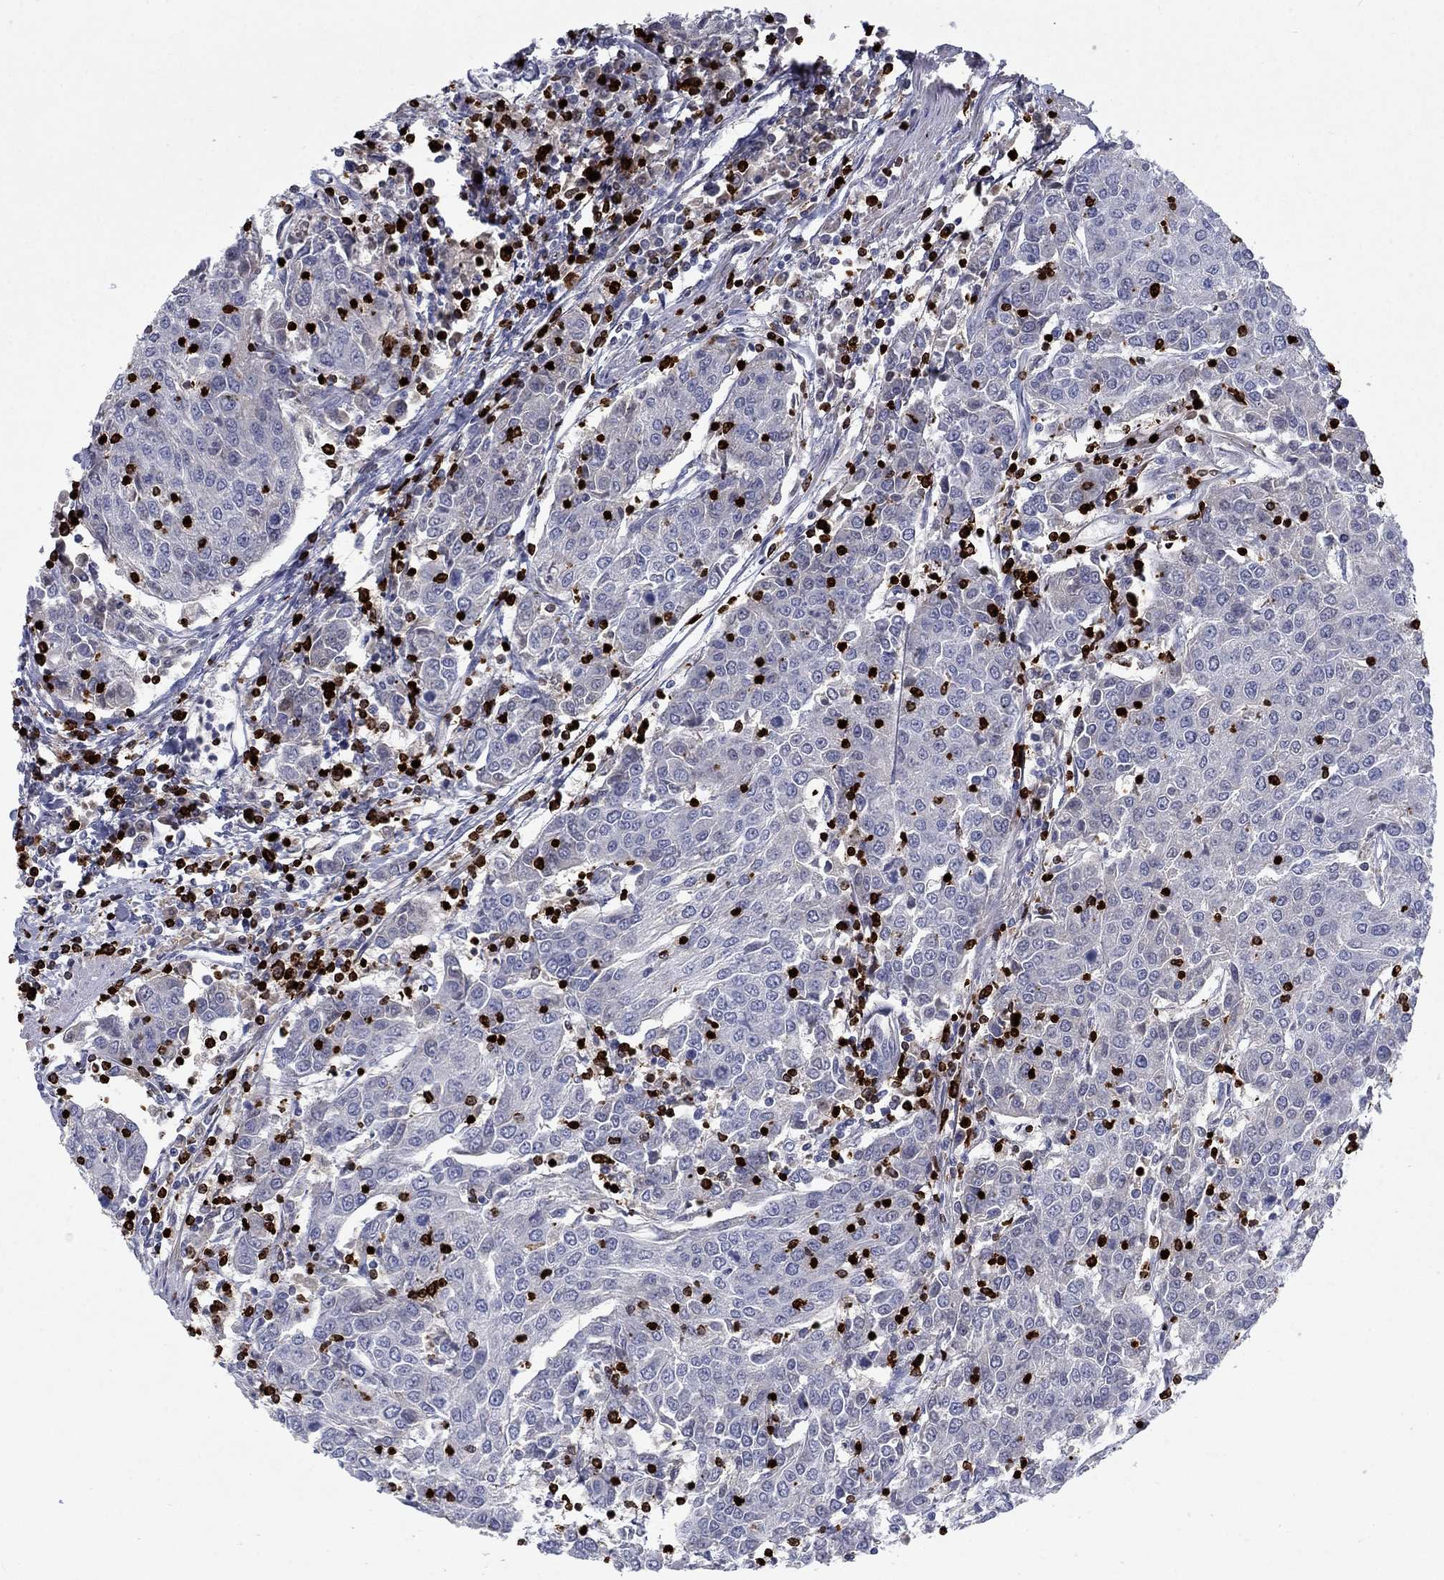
{"staining": {"intensity": "negative", "quantity": "none", "location": "none"}, "tissue": "urothelial cancer", "cell_type": "Tumor cells", "image_type": "cancer", "snomed": [{"axis": "morphology", "description": "Urothelial carcinoma, High grade"}, {"axis": "topography", "description": "Urinary bladder"}], "caption": "Tumor cells show no significant positivity in high-grade urothelial carcinoma. (DAB (3,3'-diaminobenzidine) immunohistochemistry, high magnification).", "gene": "GZMA", "patient": {"sex": "female", "age": 85}}